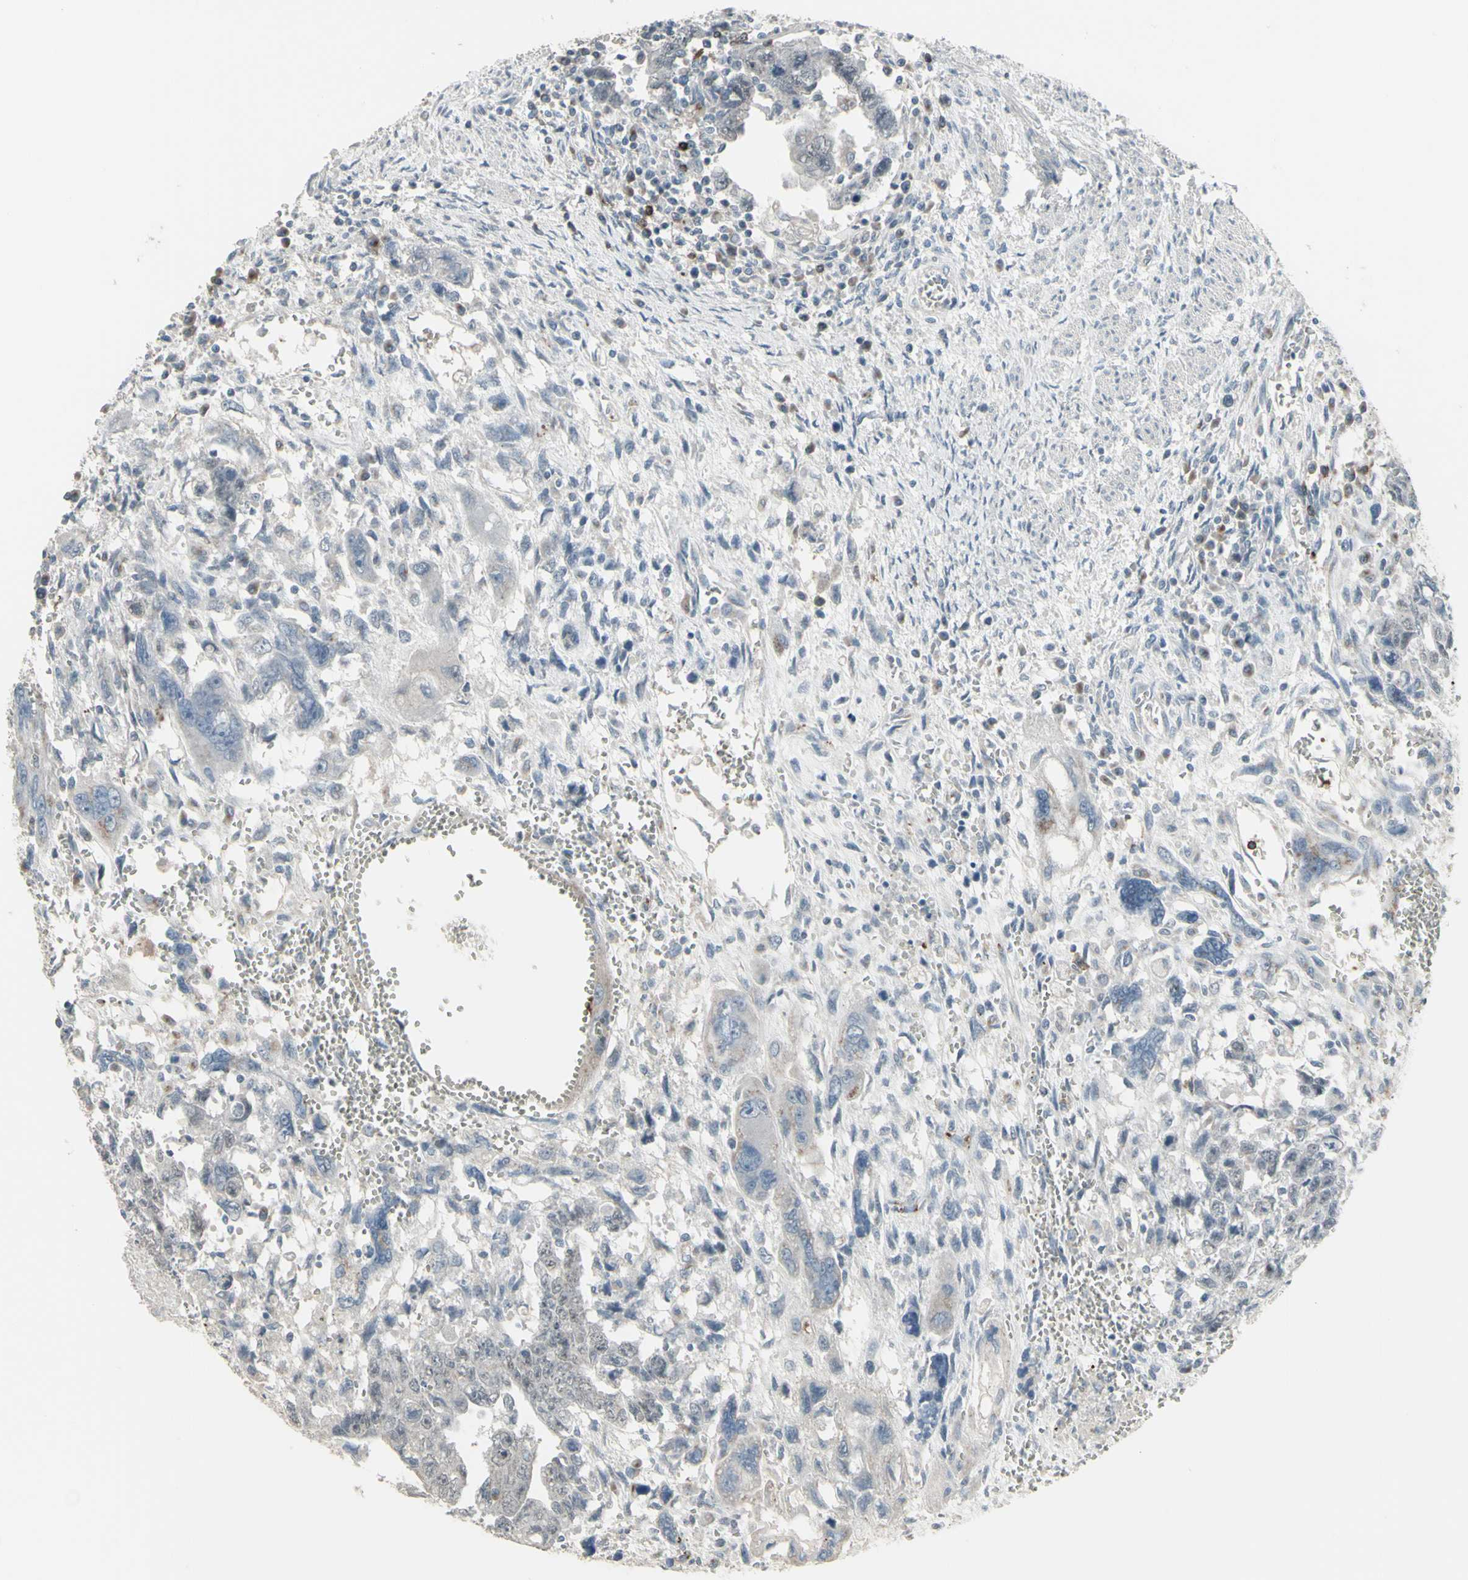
{"staining": {"intensity": "weak", "quantity": "25%-75%", "location": "cytoplasmic/membranous,nuclear"}, "tissue": "testis cancer", "cell_type": "Tumor cells", "image_type": "cancer", "snomed": [{"axis": "morphology", "description": "Carcinoma, Embryonal, NOS"}, {"axis": "topography", "description": "Testis"}], "caption": "Immunohistochemistry of testis cancer displays low levels of weak cytoplasmic/membranous and nuclear positivity in approximately 25%-75% of tumor cells. (Brightfield microscopy of DAB IHC at high magnification).", "gene": "CD79B", "patient": {"sex": "male", "age": 28}}